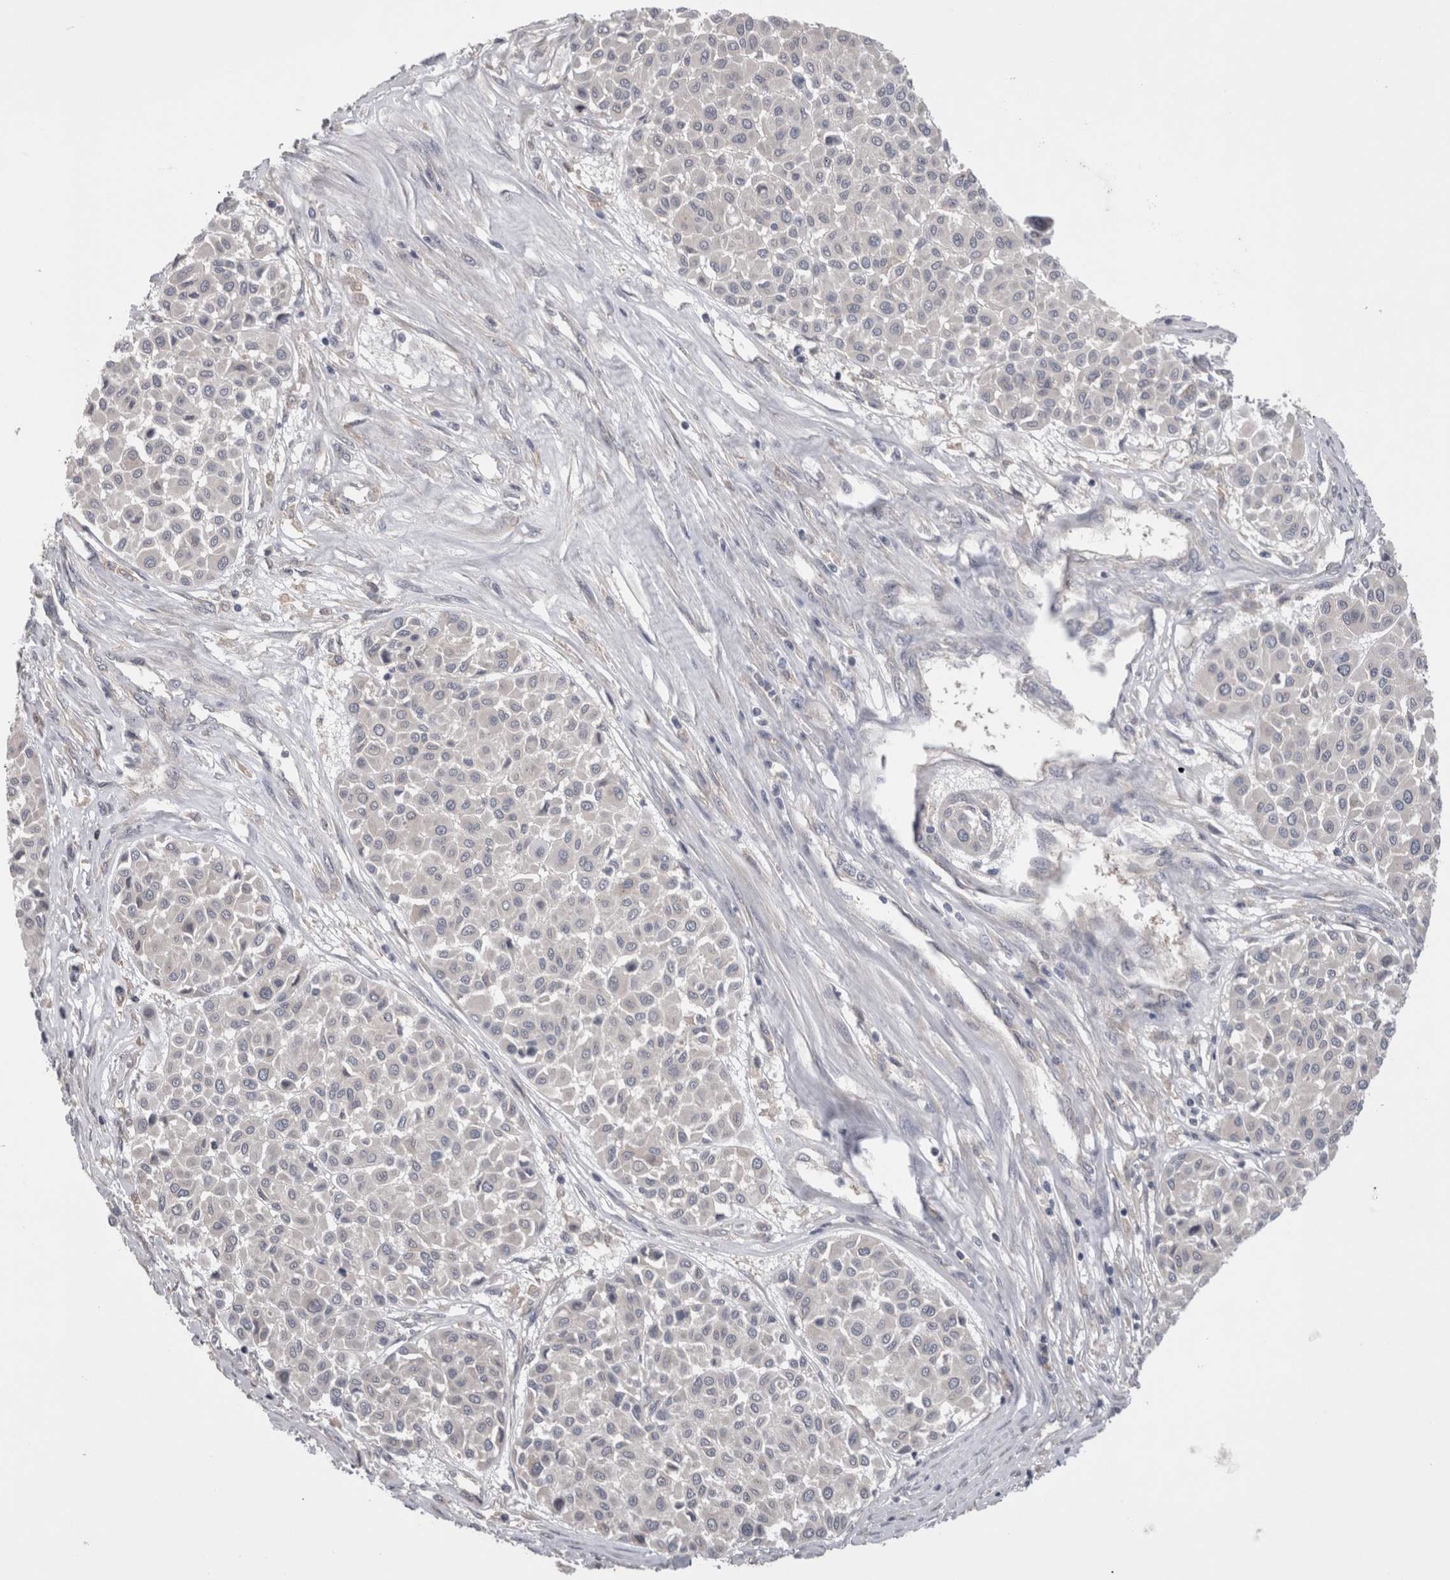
{"staining": {"intensity": "negative", "quantity": "none", "location": "none"}, "tissue": "melanoma", "cell_type": "Tumor cells", "image_type": "cancer", "snomed": [{"axis": "morphology", "description": "Malignant melanoma, Metastatic site"}, {"axis": "topography", "description": "Soft tissue"}], "caption": "DAB immunohistochemical staining of human melanoma shows no significant expression in tumor cells. (DAB immunohistochemistry (IHC) visualized using brightfield microscopy, high magnification).", "gene": "DCTN6", "patient": {"sex": "male", "age": 41}}